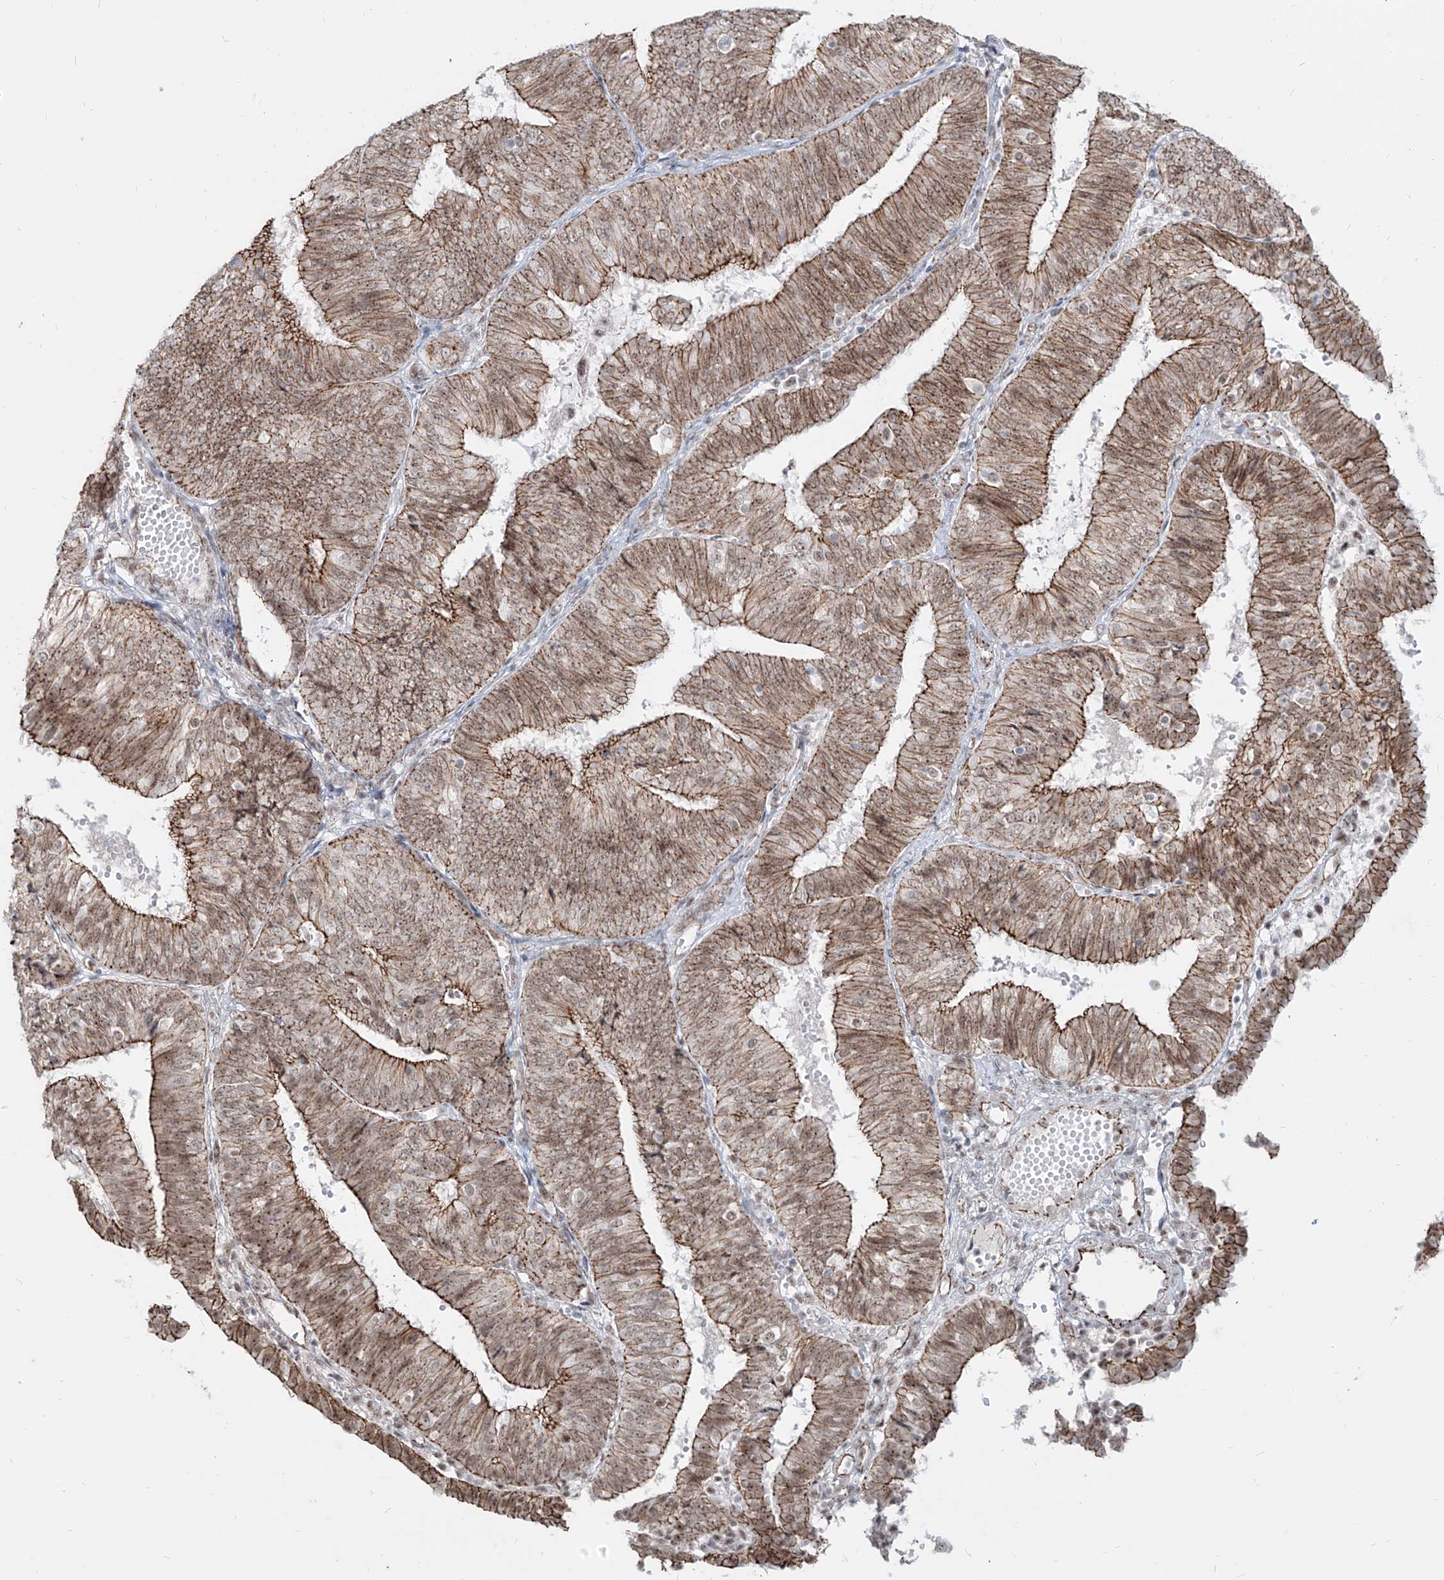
{"staining": {"intensity": "moderate", "quantity": ">75%", "location": "cytoplasmic/membranous,nuclear"}, "tissue": "endometrial cancer", "cell_type": "Tumor cells", "image_type": "cancer", "snomed": [{"axis": "morphology", "description": "Adenocarcinoma, NOS"}, {"axis": "topography", "description": "Endometrium"}], "caption": "Approximately >75% of tumor cells in endometrial cancer (adenocarcinoma) reveal moderate cytoplasmic/membranous and nuclear protein expression as visualized by brown immunohistochemical staining.", "gene": "ZNF710", "patient": {"sex": "female", "age": 58}}